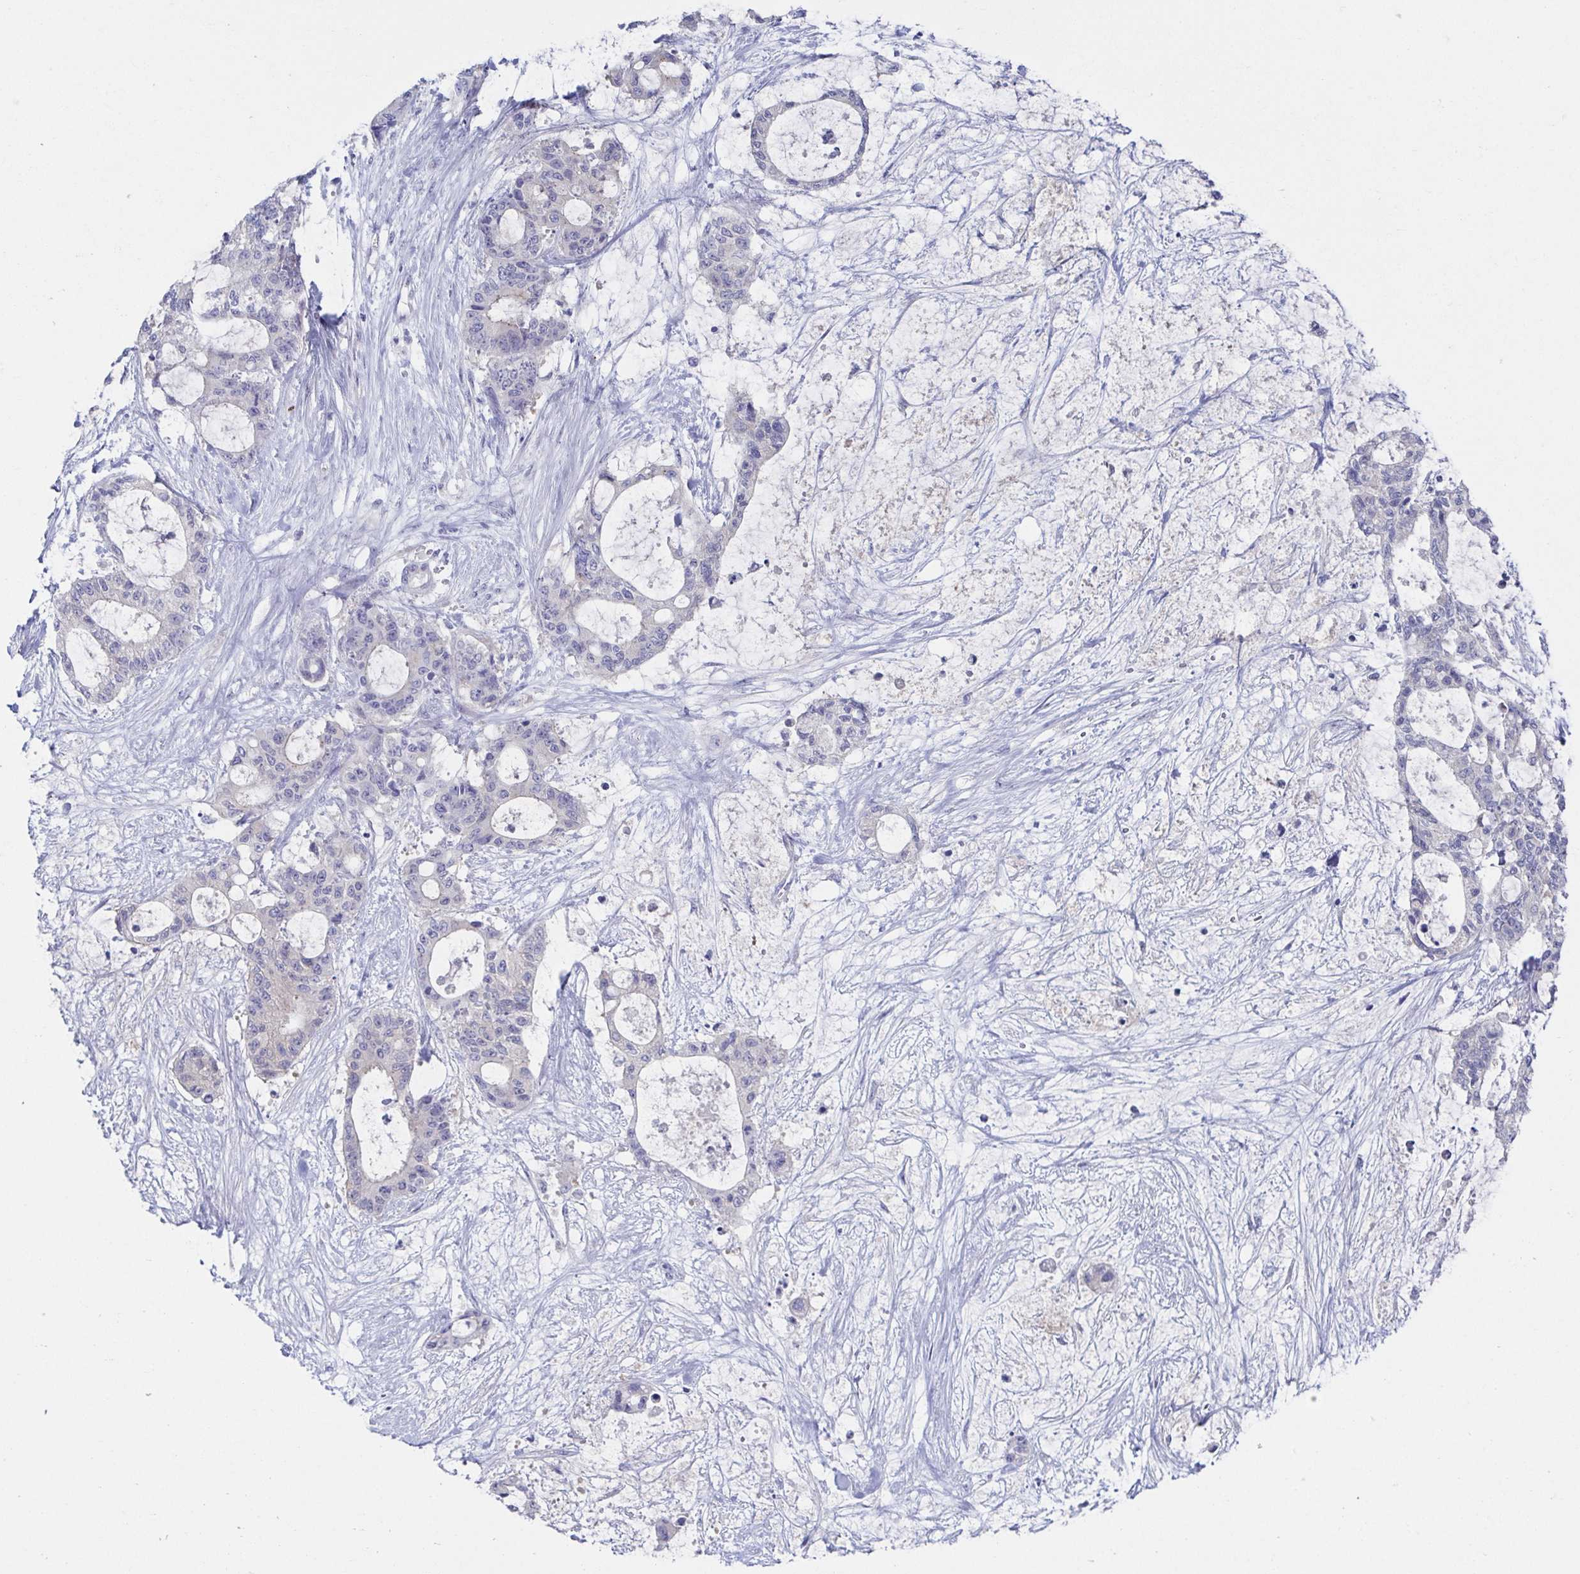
{"staining": {"intensity": "negative", "quantity": "none", "location": "none"}, "tissue": "liver cancer", "cell_type": "Tumor cells", "image_type": "cancer", "snomed": [{"axis": "morphology", "description": "Normal tissue, NOS"}, {"axis": "morphology", "description": "Cholangiocarcinoma"}, {"axis": "topography", "description": "Liver"}, {"axis": "topography", "description": "Peripheral nerve tissue"}], "caption": "This image is of liver cancer (cholangiocarcinoma) stained with immunohistochemistry (IHC) to label a protein in brown with the nuclei are counter-stained blue. There is no expression in tumor cells.", "gene": "HTR2A", "patient": {"sex": "female", "age": 73}}